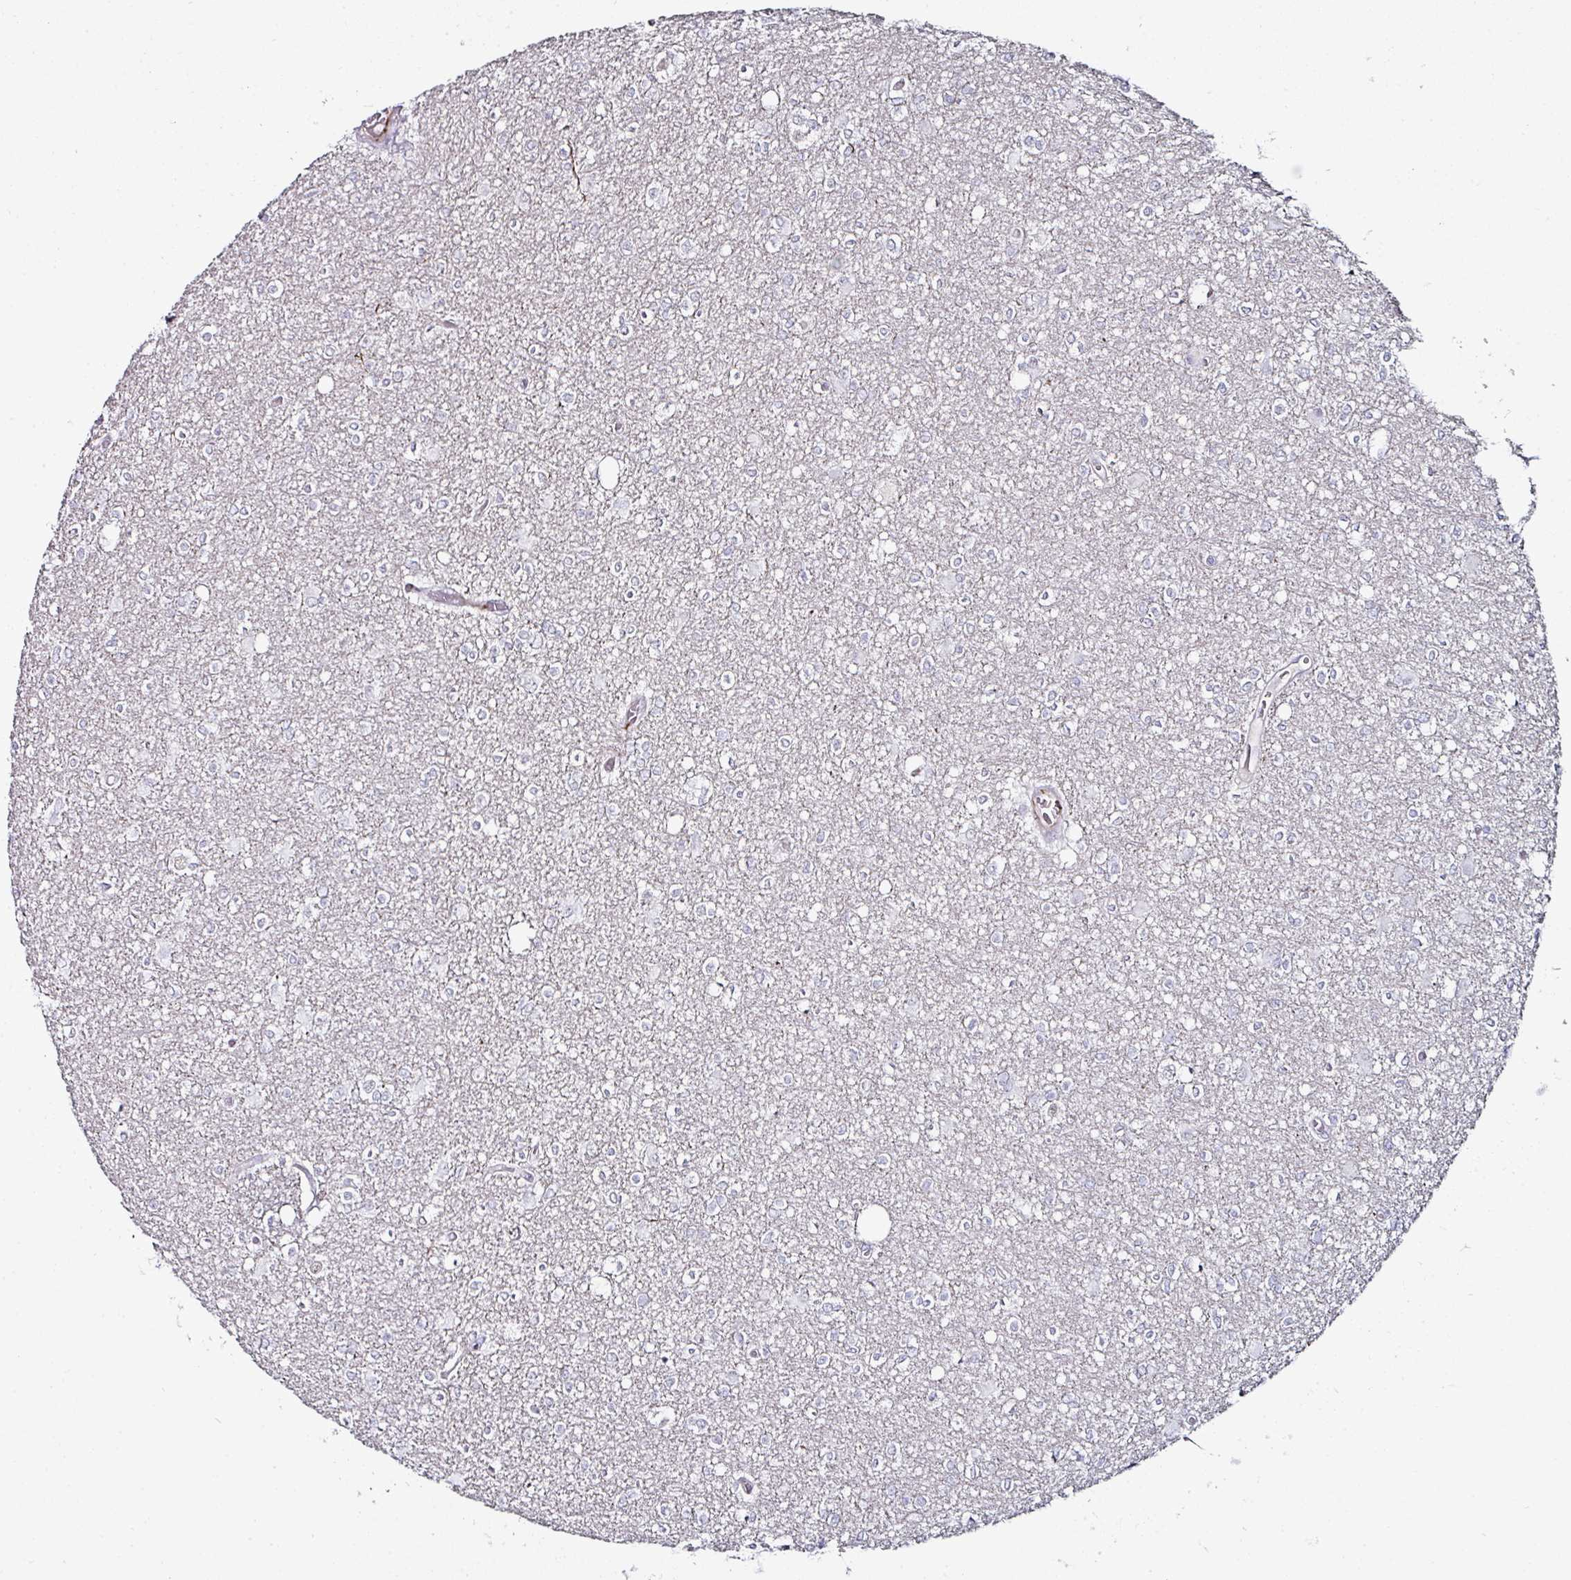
{"staining": {"intensity": "negative", "quantity": "none", "location": "none"}, "tissue": "glioma", "cell_type": "Tumor cells", "image_type": "cancer", "snomed": [{"axis": "morphology", "description": "Glioma, malignant, High grade"}, {"axis": "topography", "description": "Brain"}], "caption": "This image is of high-grade glioma (malignant) stained with IHC to label a protein in brown with the nuclei are counter-stained blue. There is no staining in tumor cells.", "gene": "TMPRSS9", "patient": {"sex": "male", "age": 48}}